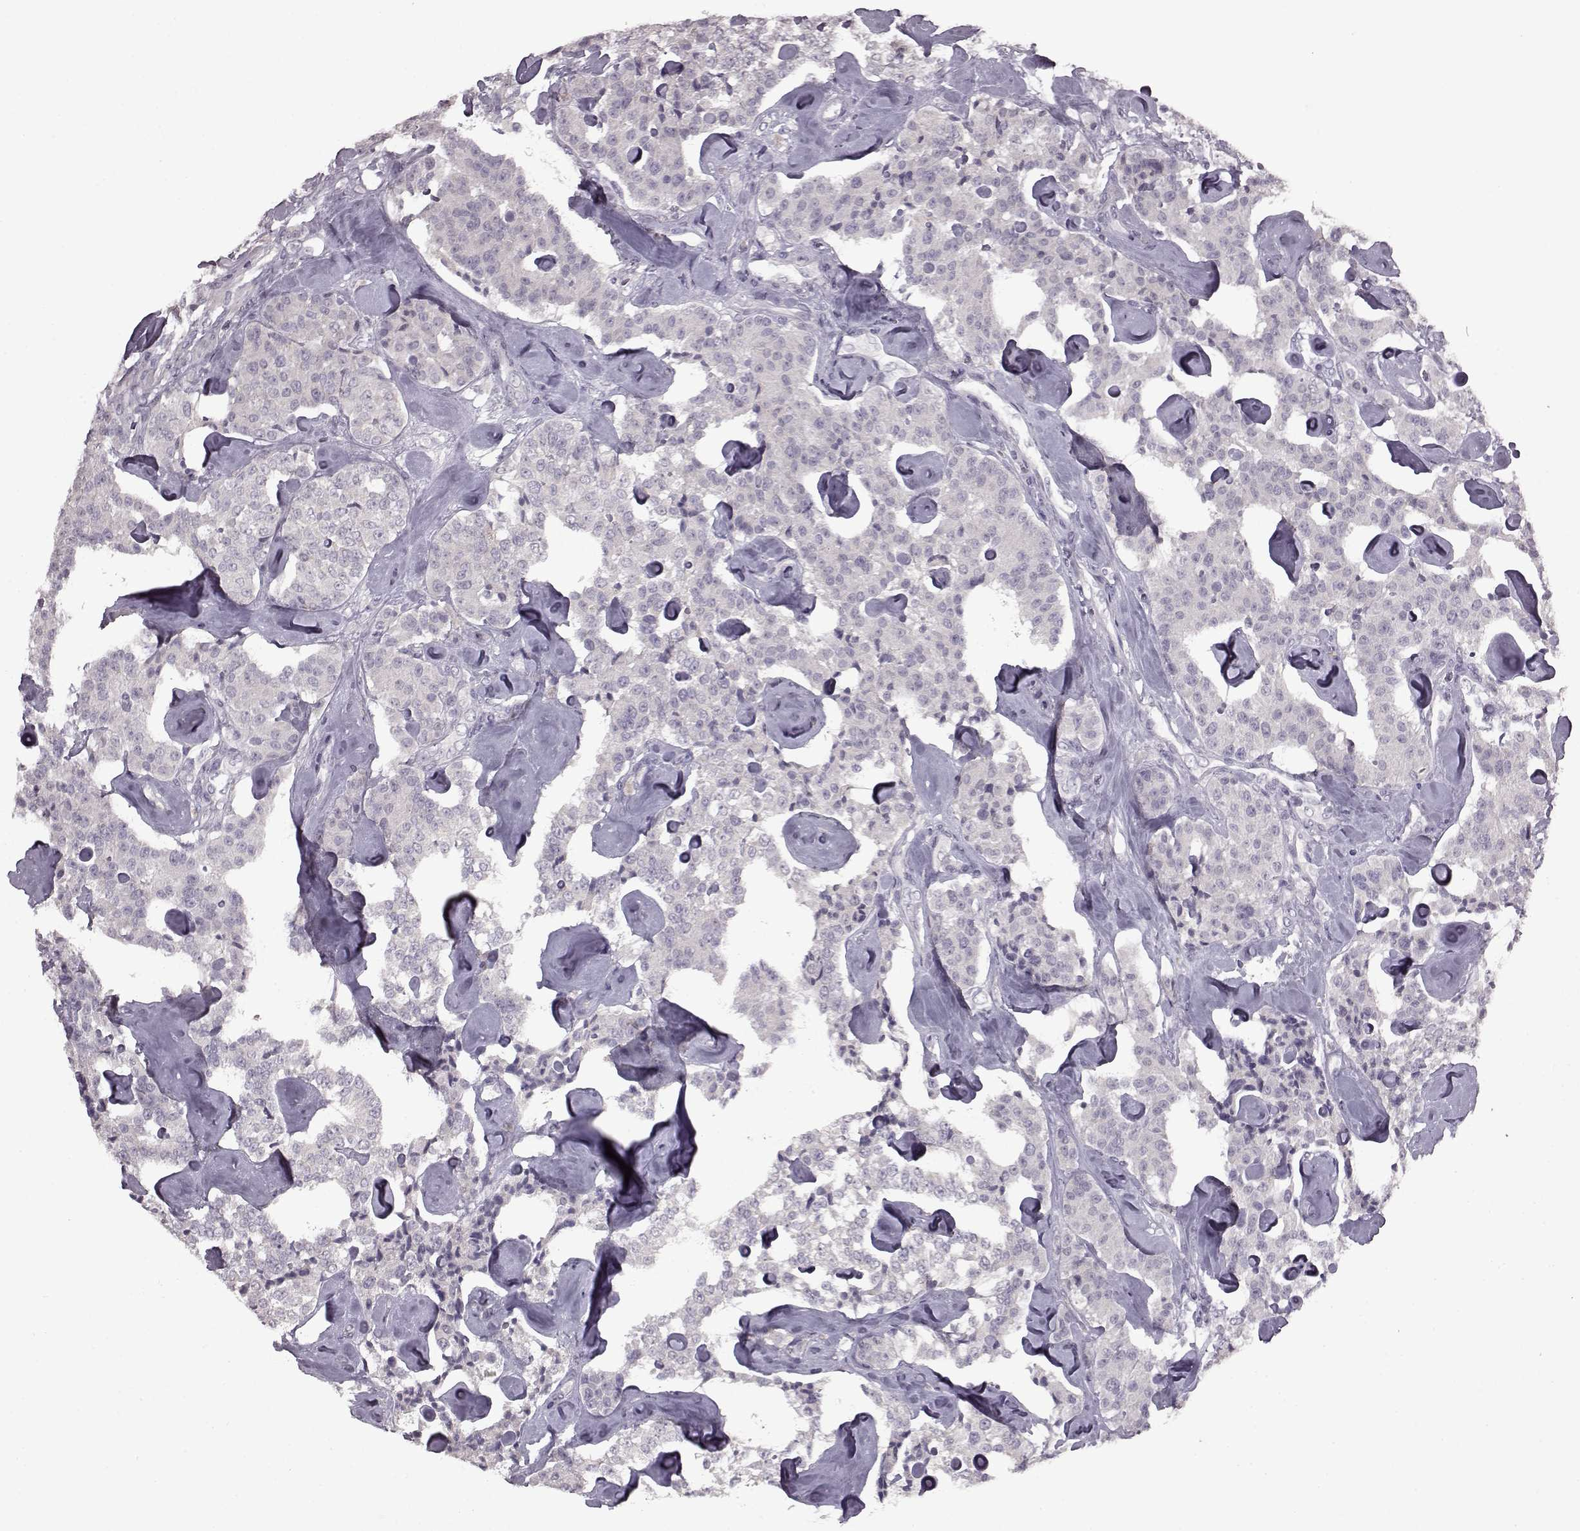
{"staining": {"intensity": "negative", "quantity": "none", "location": "none"}, "tissue": "carcinoid", "cell_type": "Tumor cells", "image_type": "cancer", "snomed": [{"axis": "morphology", "description": "Carcinoid, malignant, NOS"}, {"axis": "topography", "description": "Pancreas"}], "caption": "Malignant carcinoid stained for a protein using IHC demonstrates no expression tumor cells.", "gene": "LHB", "patient": {"sex": "male", "age": 41}}